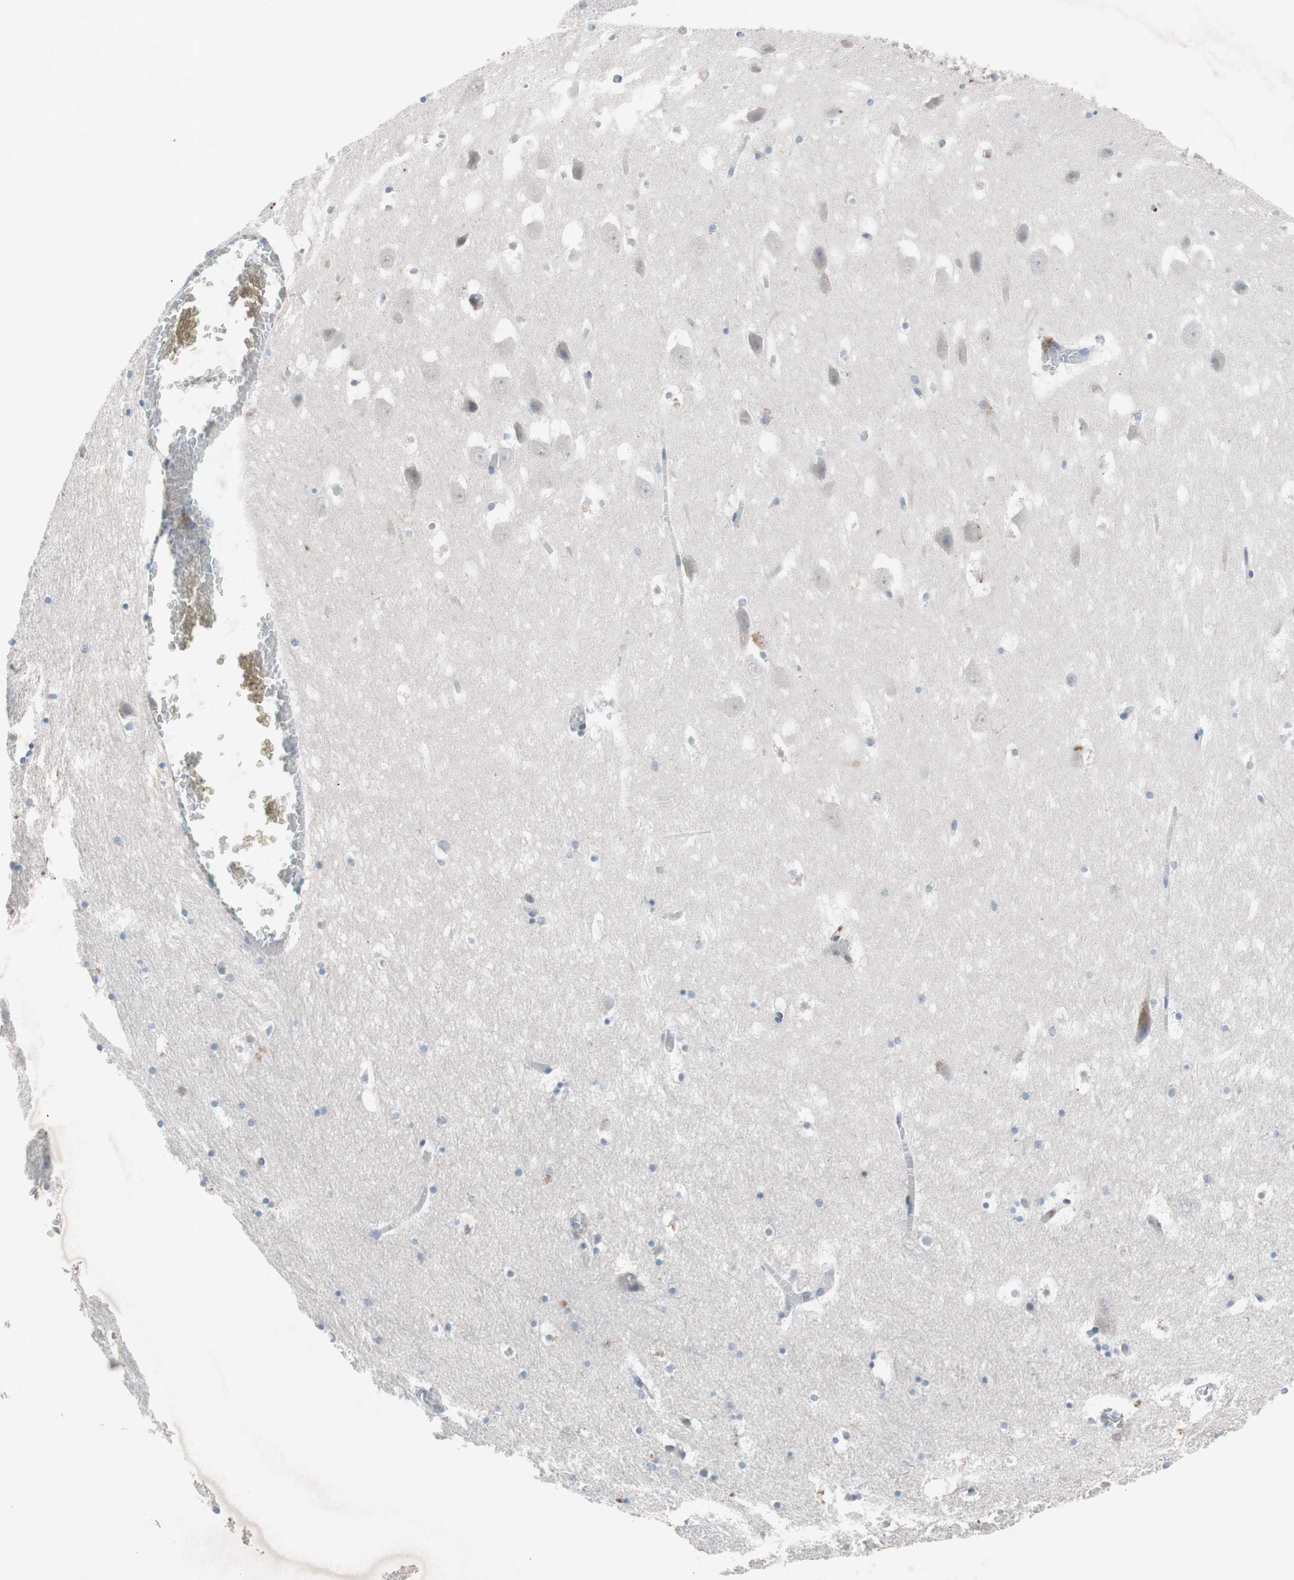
{"staining": {"intensity": "negative", "quantity": "none", "location": "none"}, "tissue": "hippocampus", "cell_type": "Glial cells", "image_type": "normal", "snomed": [{"axis": "morphology", "description": "Normal tissue, NOS"}, {"axis": "topography", "description": "Hippocampus"}], "caption": "High magnification brightfield microscopy of unremarkable hippocampus stained with DAB (3,3'-diaminobenzidine) (brown) and counterstained with hematoxylin (blue): glial cells show no significant expression. Brightfield microscopy of IHC stained with DAB (brown) and hematoxylin (blue), captured at high magnification.", "gene": "GRB7", "patient": {"sex": "male", "age": 45}}